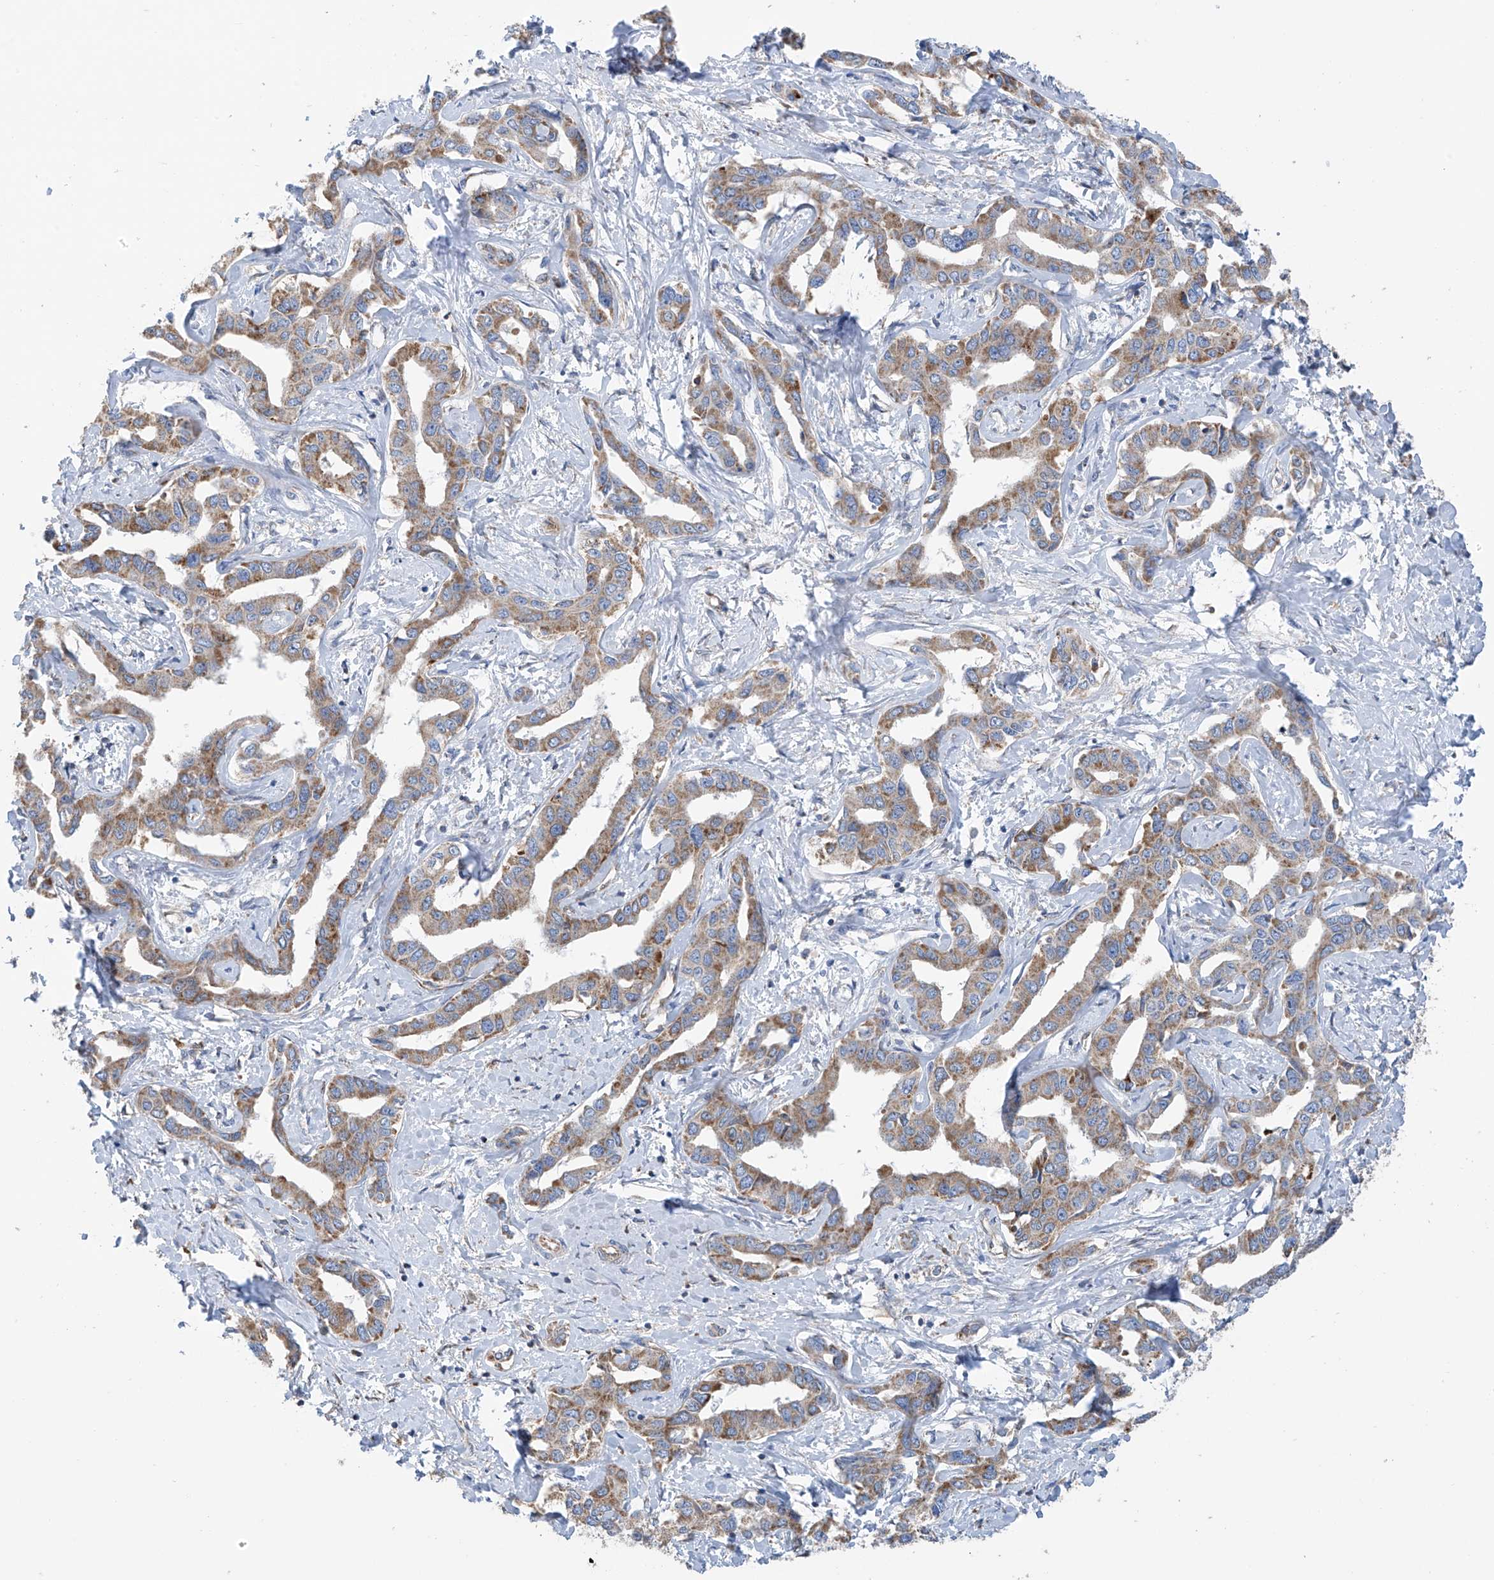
{"staining": {"intensity": "moderate", "quantity": ">75%", "location": "cytoplasmic/membranous"}, "tissue": "liver cancer", "cell_type": "Tumor cells", "image_type": "cancer", "snomed": [{"axis": "morphology", "description": "Cholangiocarcinoma"}, {"axis": "topography", "description": "Liver"}], "caption": "Immunohistochemical staining of liver cancer (cholangiocarcinoma) exhibits moderate cytoplasmic/membranous protein staining in about >75% of tumor cells. (Stains: DAB (3,3'-diaminobenzidine) in brown, nuclei in blue, Microscopy: brightfield microscopy at high magnification).", "gene": "EIF5B", "patient": {"sex": "male", "age": 59}}